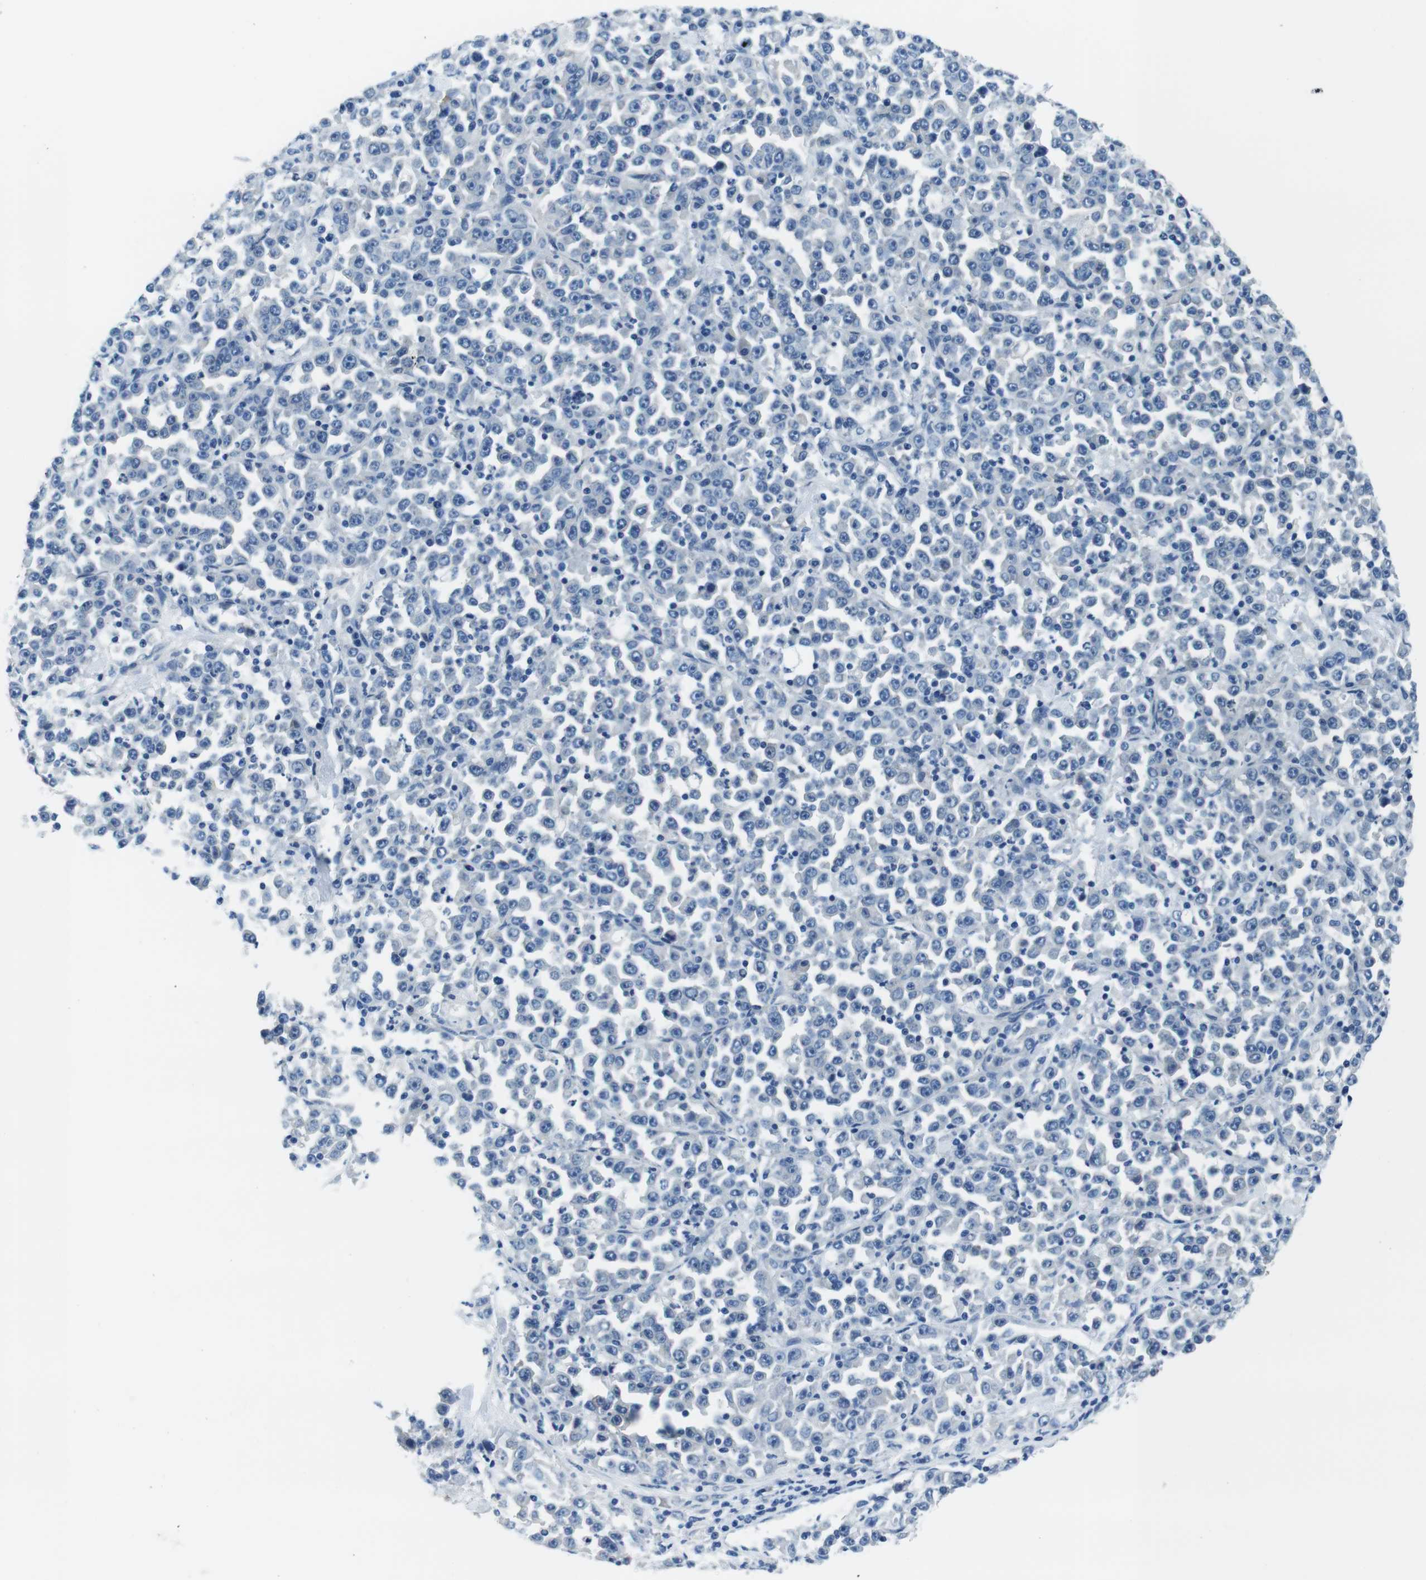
{"staining": {"intensity": "negative", "quantity": "none", "location": "none"}, "tissue": "stomach cancer", "cell_type": "Tumor cells", "image_type": "cancer", "snomed": [{"axis": "morphology", "description": "Normal tissue, NOS"}, {"axis": "morphology", "description": "Adenocarcinoma, NOS"}, {"axis": "topography", "description": "Stomach, upper"}, {"axis": "topography", "description": "Stomach"}], "caption": "Adenocarcinoma (stomach) was stained to show a protein in brown. There is no significant expression in tumor cells.", "gene": "EIF2B5", "patient": {"sex": "male", "age": 59}}